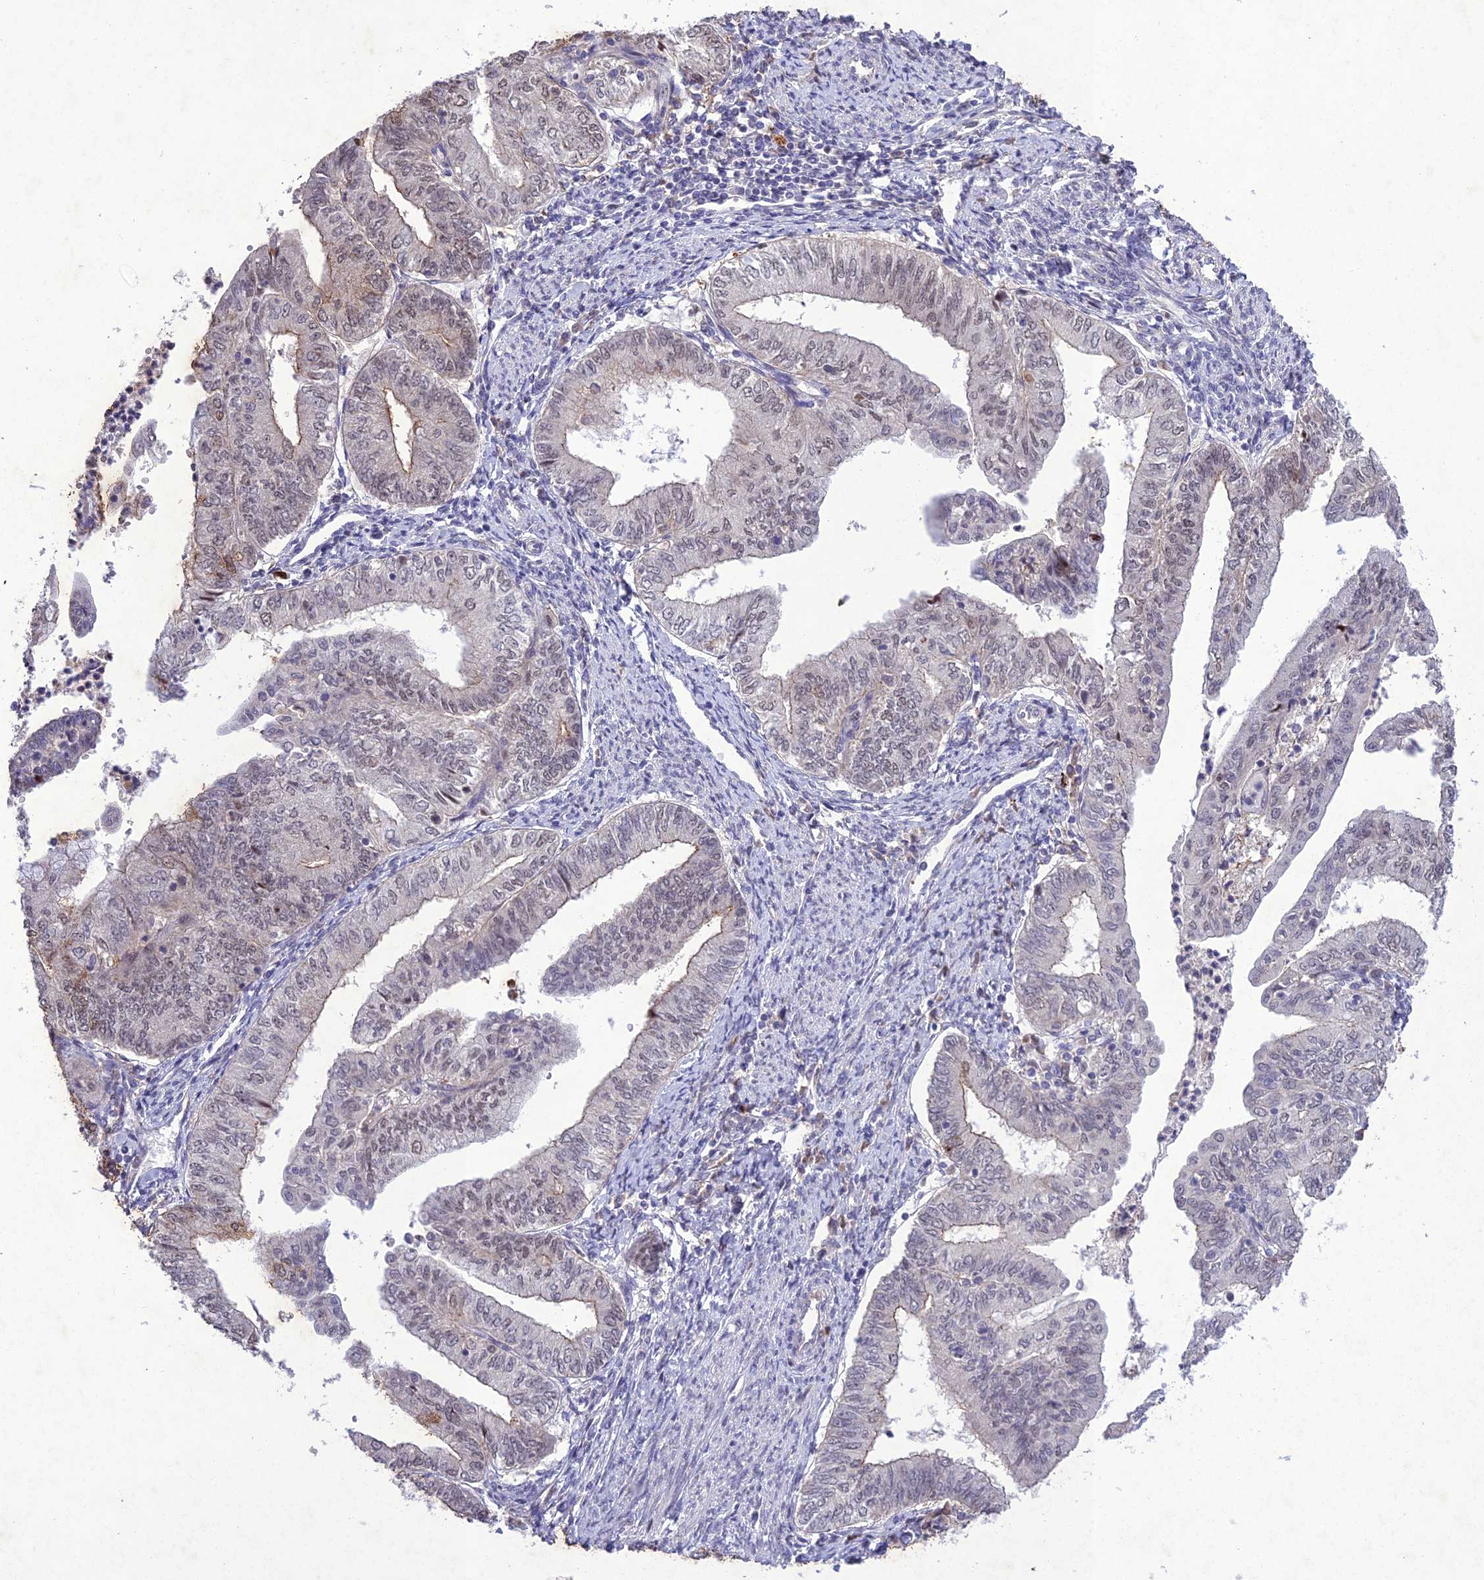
{"staining": {"intensity": "weak", "quantity": "<25%", "location": "nuclear"}, "tissue": "endometrial cancer", "cell_type": "Tumor cells", "image_type": "cancer", "snomed": [{"axis": "morphology", "description": "Adenocarcinoma, NOS"}, {"axis": "topography", "description": "Endometrium"}], "caption": "Immunohistochemical staining of endometrial adenocarcinoma exhibits no significant staining in tumor cells. (Stains: DAB immunohistochemistry (IHC) with hematoxylin counter stain, Microscopy: brightfield microscopy at high magnification).", "gene": "ANKRD52", "patient": {"sex": "female", "age": 66}}